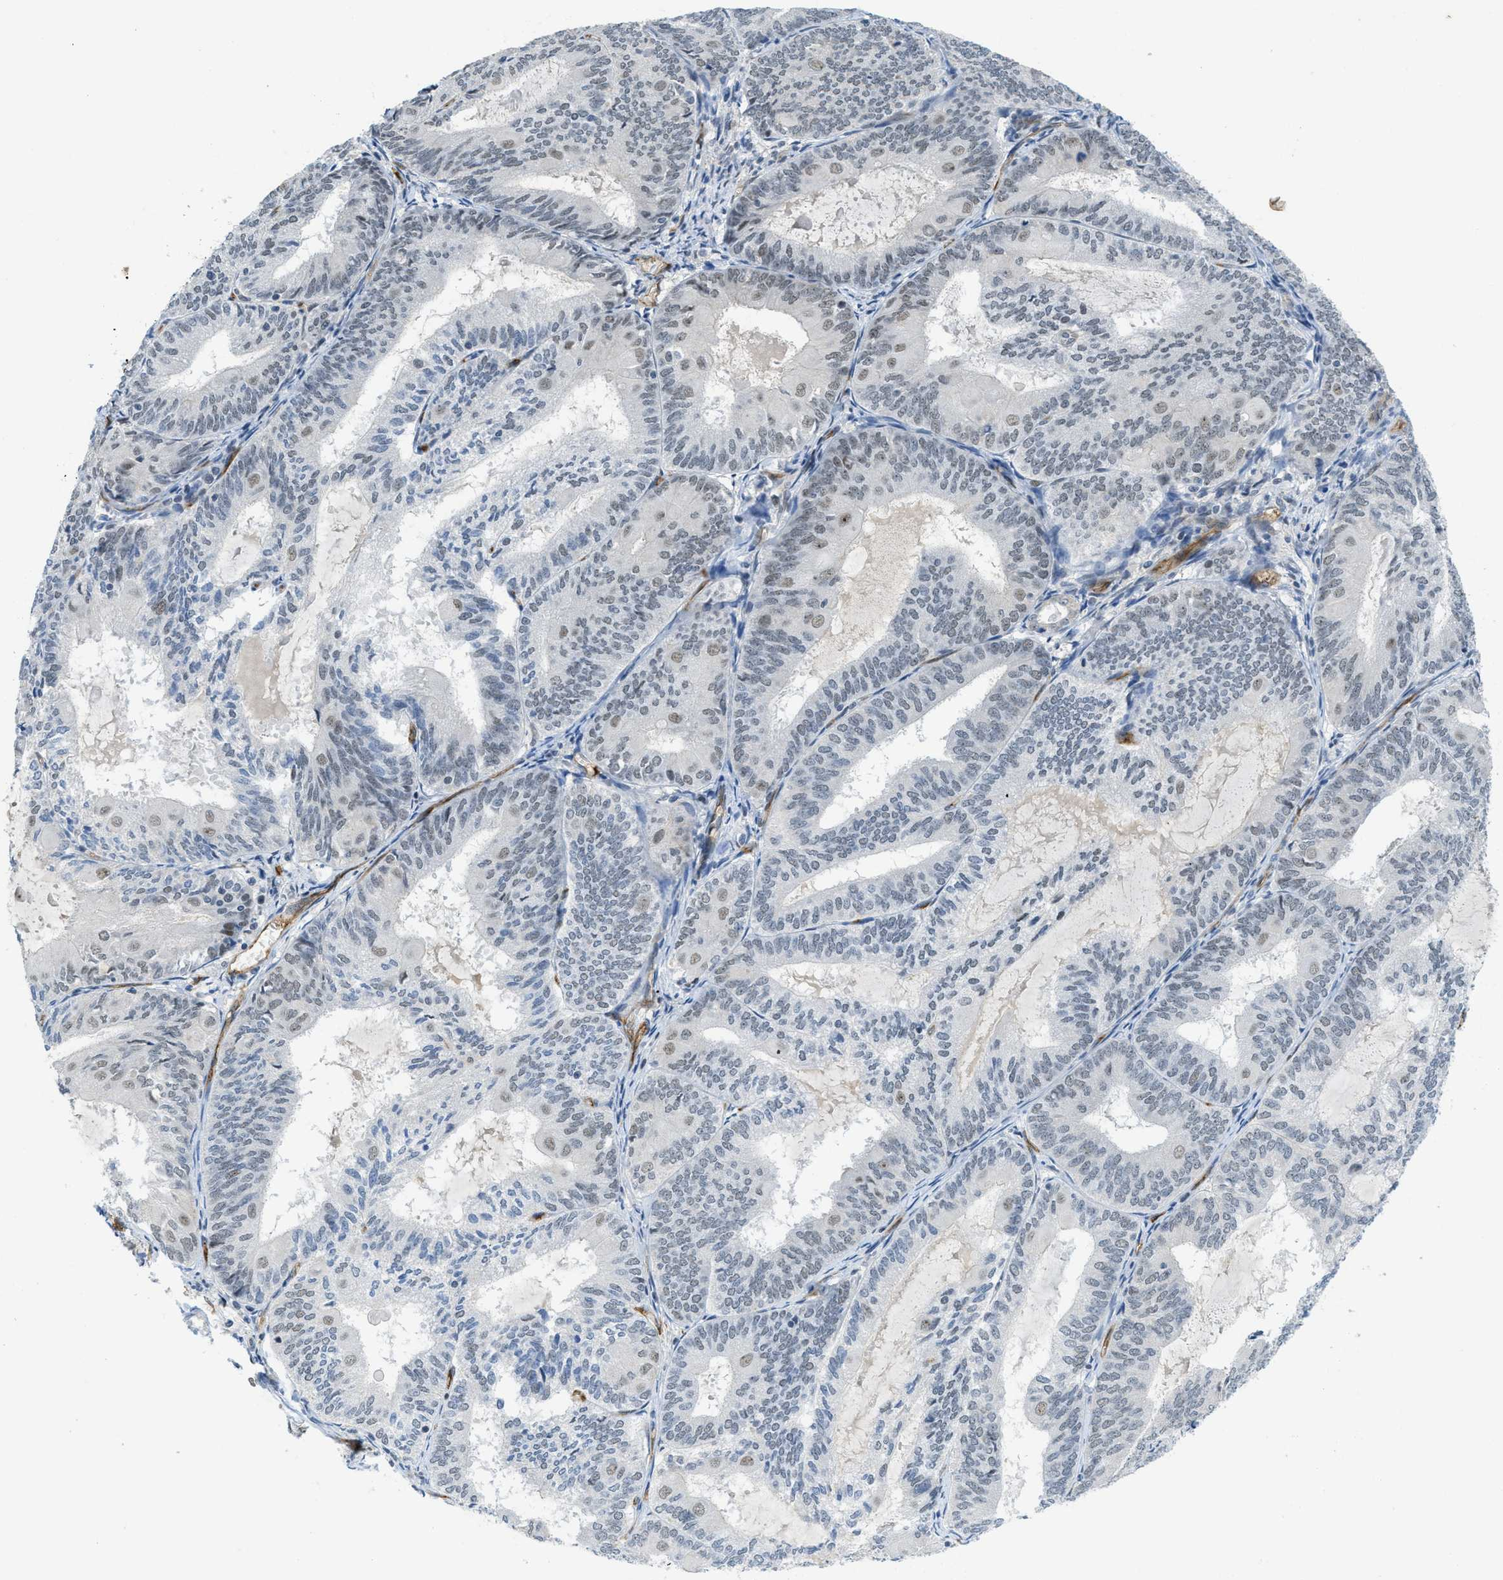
{"staining": {"intensity": "weak", "quantity": "<25%", "location": "nuclear"}, "tissue": "endometrial cancer", "cell_type": "Tumor cells", "image_type": "cancer", "snomed": [{"axis": "morphology", "description": "Adenocarcinoma, NOS"}, {"axis": "topography", "description": "Endometrium"}], "caption": "Tumor cells are negative for brown protein staining in endometrial cancer (adenocarcinoma).", "gene": "SLCO2A1", "patient": {"sex": "female", "age": 81}}